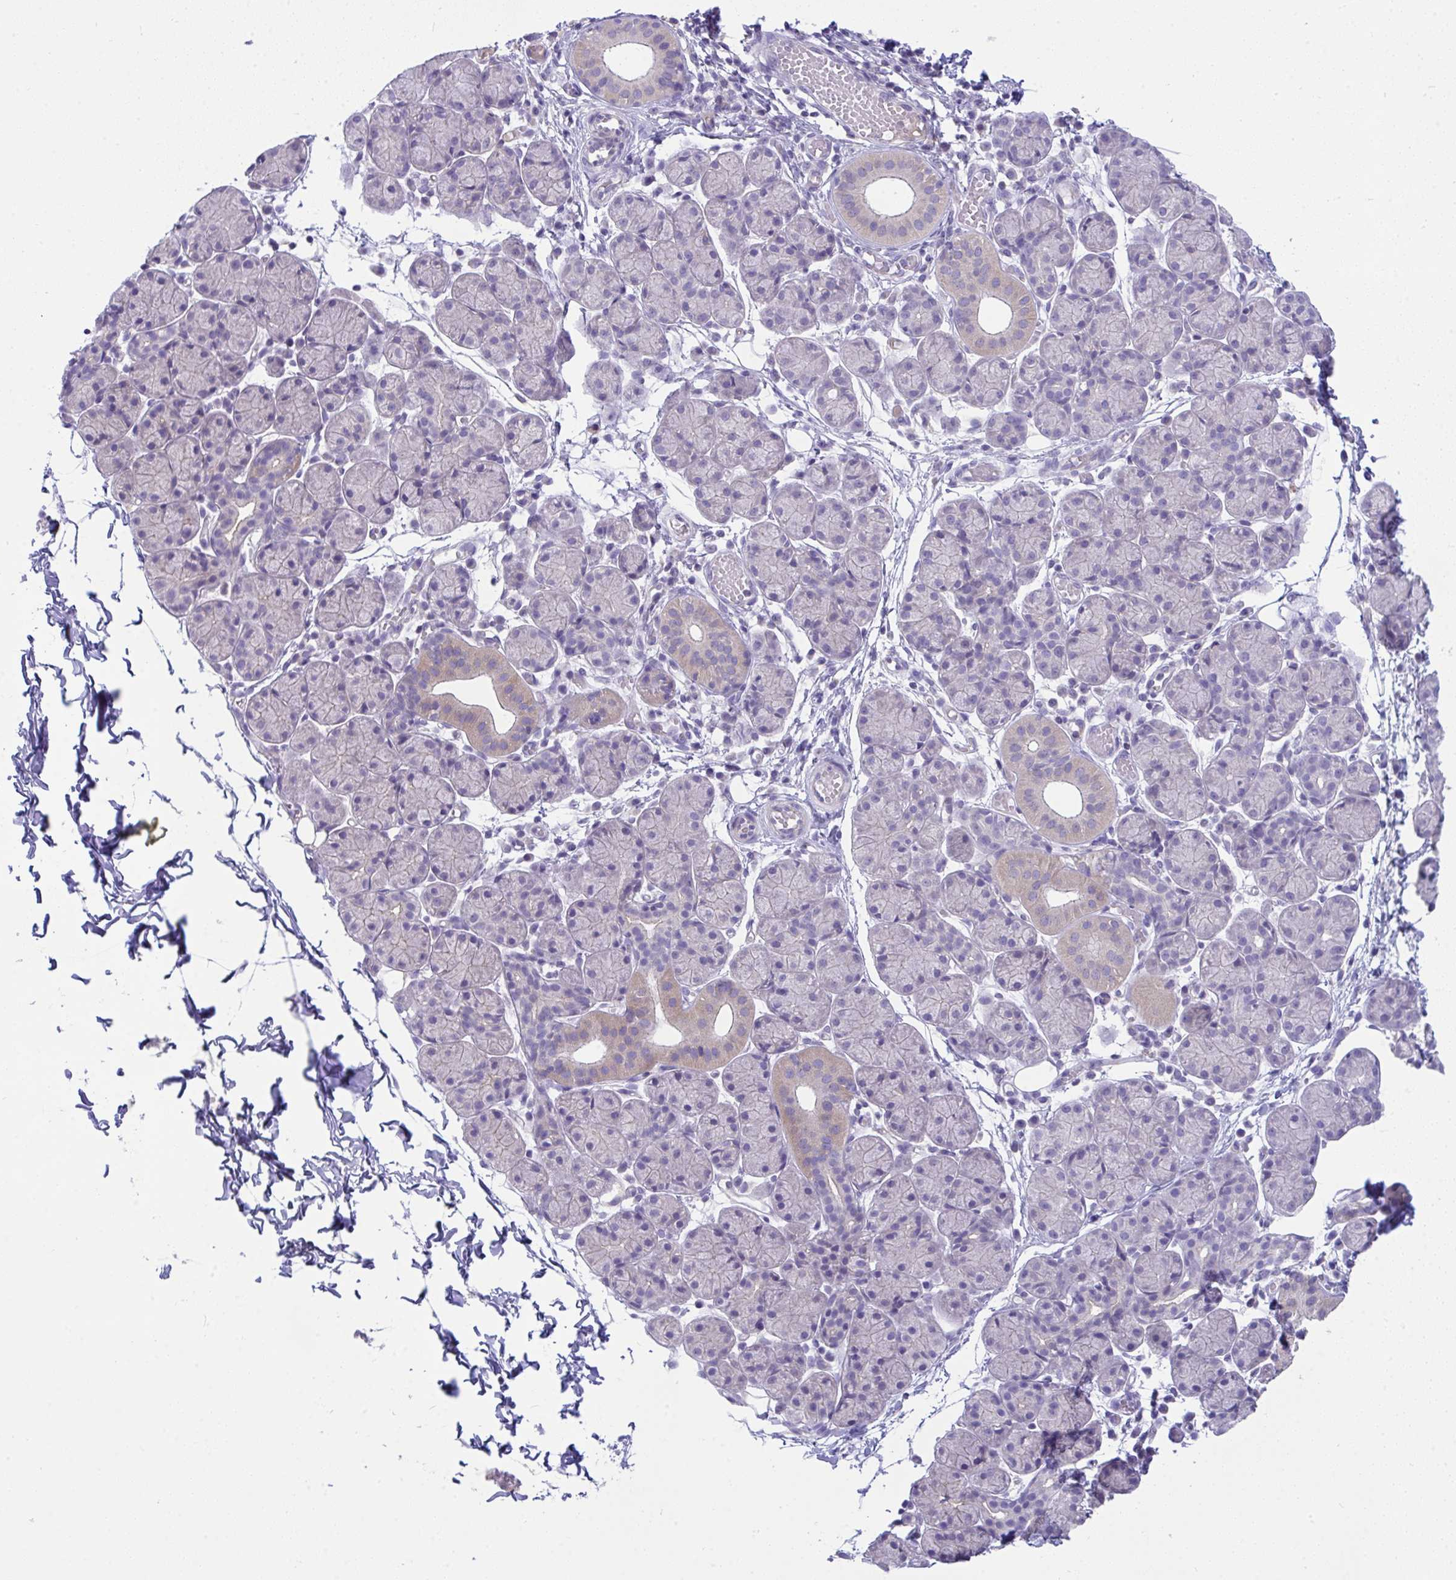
{"staining": {"intensity": "weak", "quantity": "25%-75%", "location": "cytoplasmic/membranous"}, "tissue": "salivary gland", "cell_type": "Glandular cells", "image_type": "normal", "snomed": [{"axis": "morphology", "description": "Normal tissue, NOS"}, {"axis": "morphology", "description": "Inflammation, NOS"}, {"axis": "topography", "description": "Lymph node"}, {"axis": "topography", "description": "Salivary gland"}], "caption": "Immunohistochemistry (IHC) (DAB) staining of normal salivary gland shows weak cytoplasmic/membranous protein expression in about 25%-75% of glandular cells.", "gene": "PLA2G12B", "patient": {"sex": "male", "age": 3}}